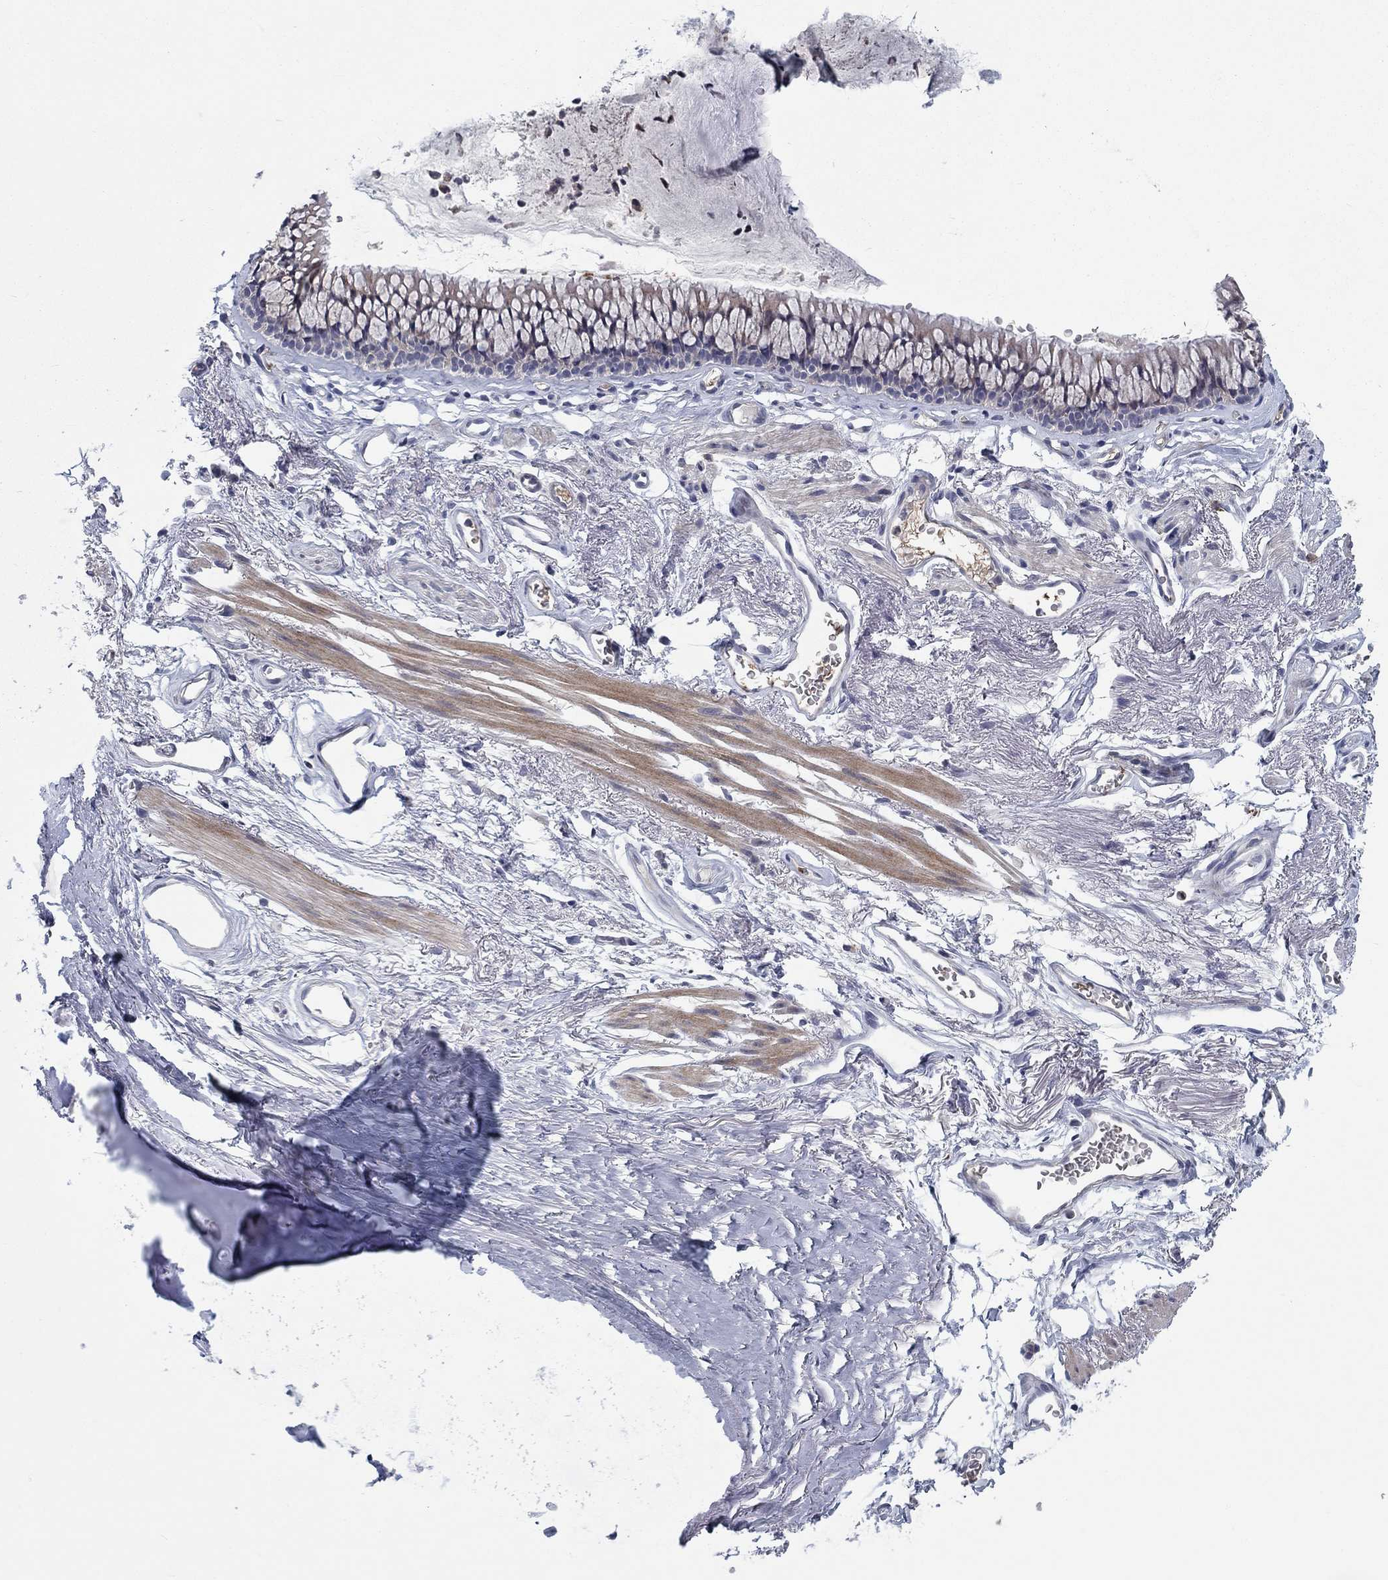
{"staining": {"intensity": "negative", "quantity": "none", "location": "none"}, "tissue": "soft tissue", "cell_type": "Fibroblasts", "image_type": "normal", "snomed": [{"axis": "morphology", "description": "Normal tissue, NOS"}, {"axis": "topography", "description": "Cartilage tissue"}, {"axis": "topography", "description": "Bronchus"}], "caption": "The IHC image has no significant expression in fibroblasts of soft tissue.", "gene": "KIF15", "patient": {"sex": "female", "age": 79}}